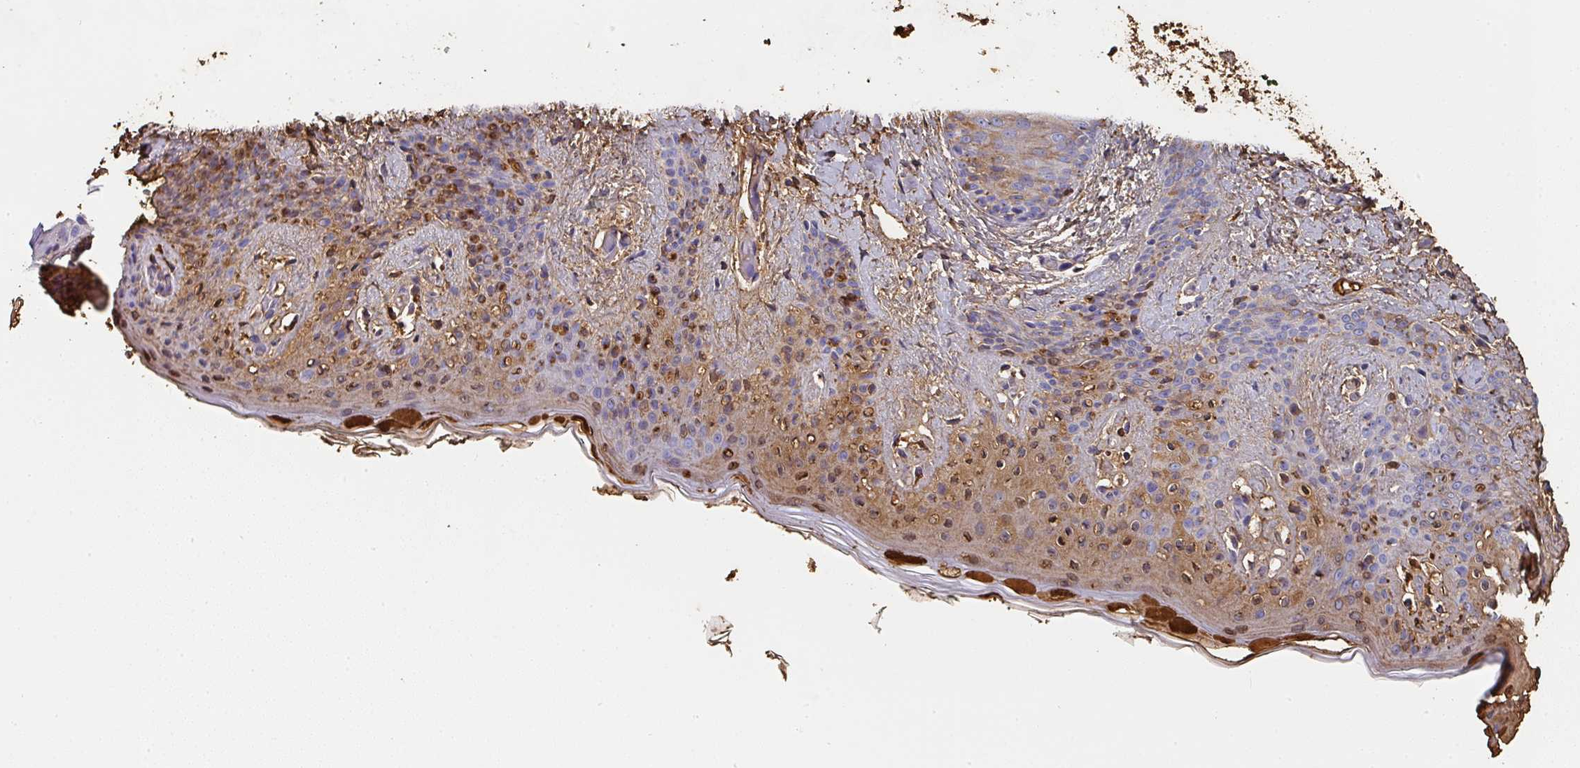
{"staining": {"intensity": "moderate", "quantity": ">75%", "location": "cytoplasmic/membranous"}, "tissue": "skin", "cell_type": "Fibroblasts", "image_type": "normal", "snomed": [{"axis": "morphology", "description": "Normal tissue, NOS"}, {"axis": "topography", "description": "Skin"}], "caption": "The immunohistochemical stain highlights moderate cytoplasmic/membranous expression in fibroblasts of unremarkable skin. The protein is stained brown, and the nuclei are stained in blue (DAB (3,3'-diaminobenzidine) IHC with brightfield microscopy, high magnification).", "gene": "ALB", "patient": {"sex": "male", "age": 16}}